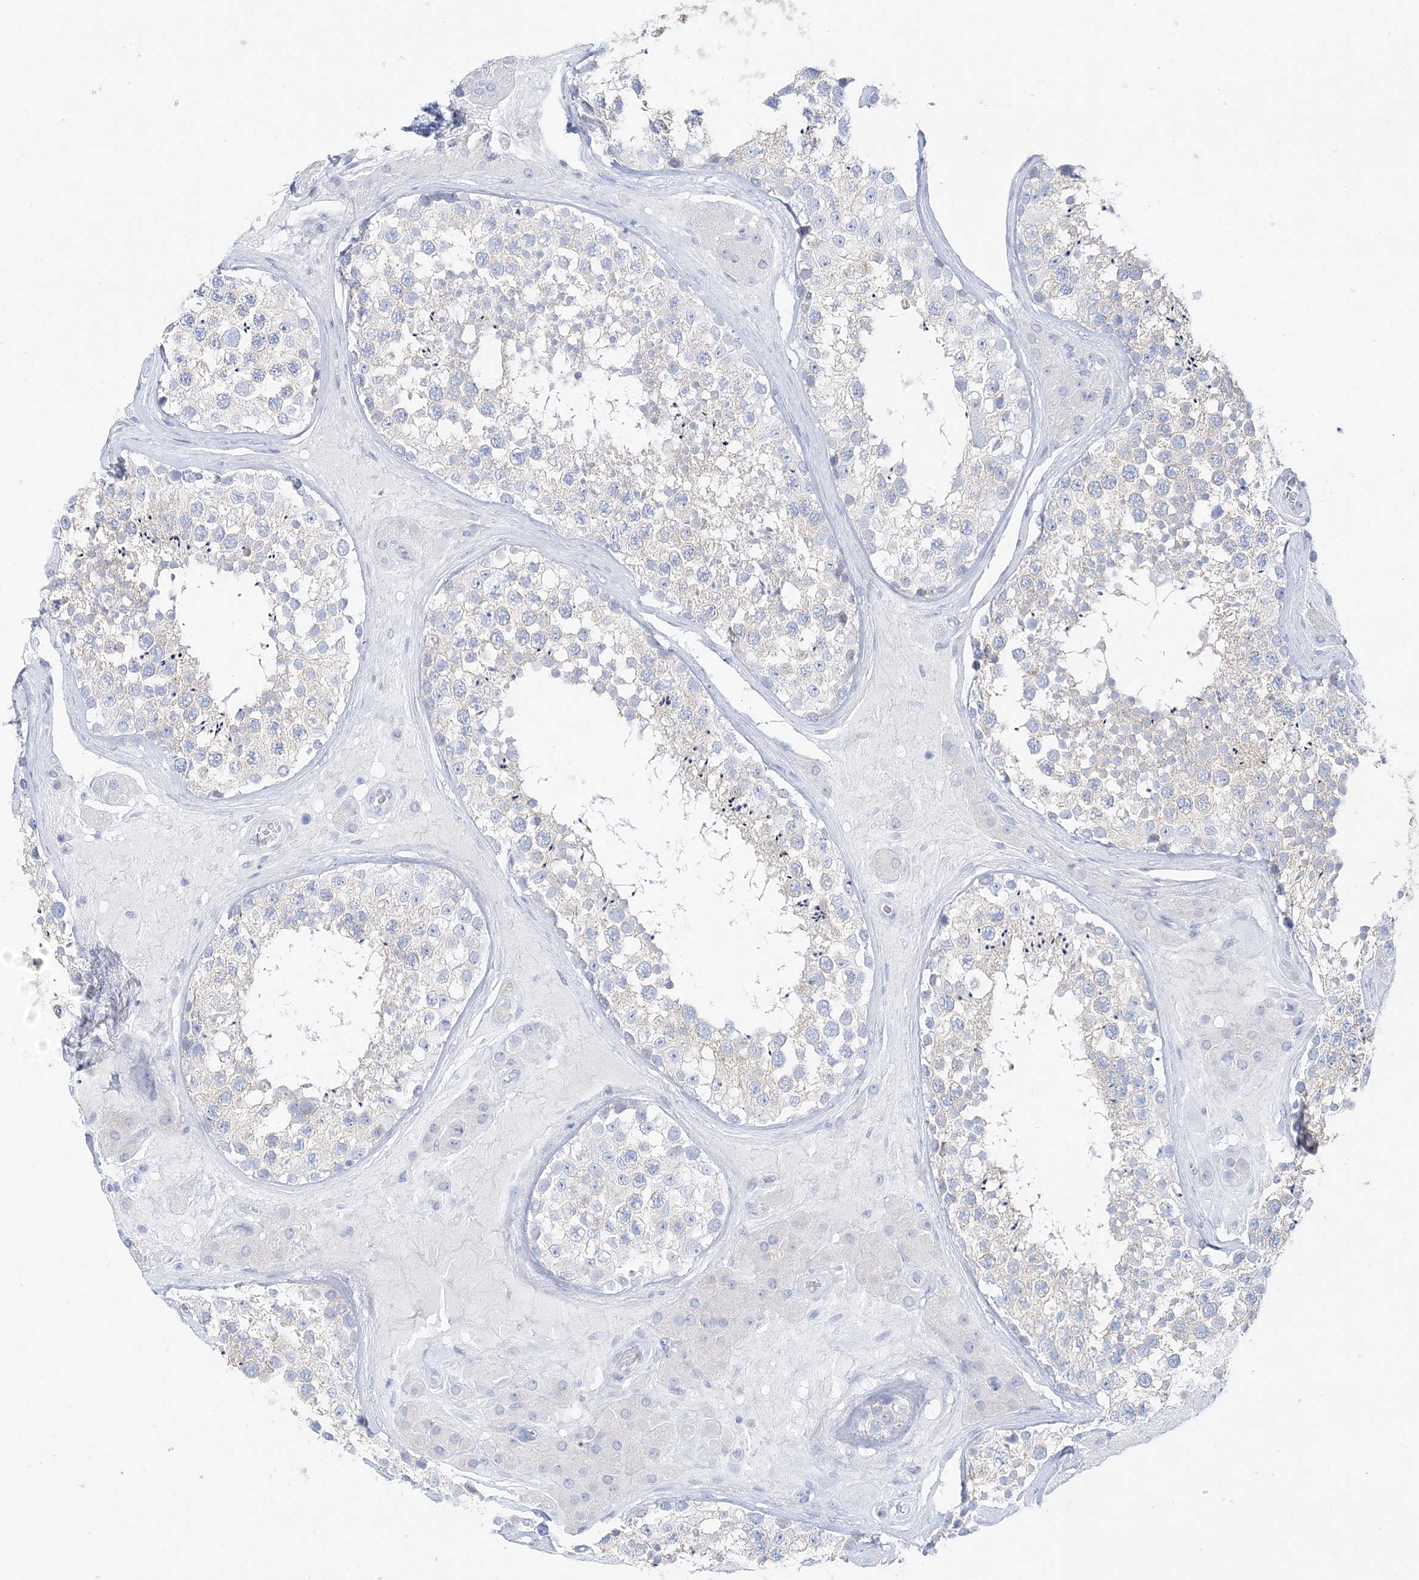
{"staining": {"intensity": "negative", "quantity": "none", "location": "none"}, "tissue": "testis", "cell_type": "Cells in seminiferous ducts", "image_type": "normal", "snomed": [{"axis": "morphology", "description": "Normal tissue, NOS"}, {"axis": "topography", "description": "Testis"}], "caption": "Micrograph shows no protein expression in cells in seminiferous ducts of unremarkable testis. Nuclei are stained in blue.", "gene": "SLC5A6", "patient": {"sex": "male", "age": 46}}